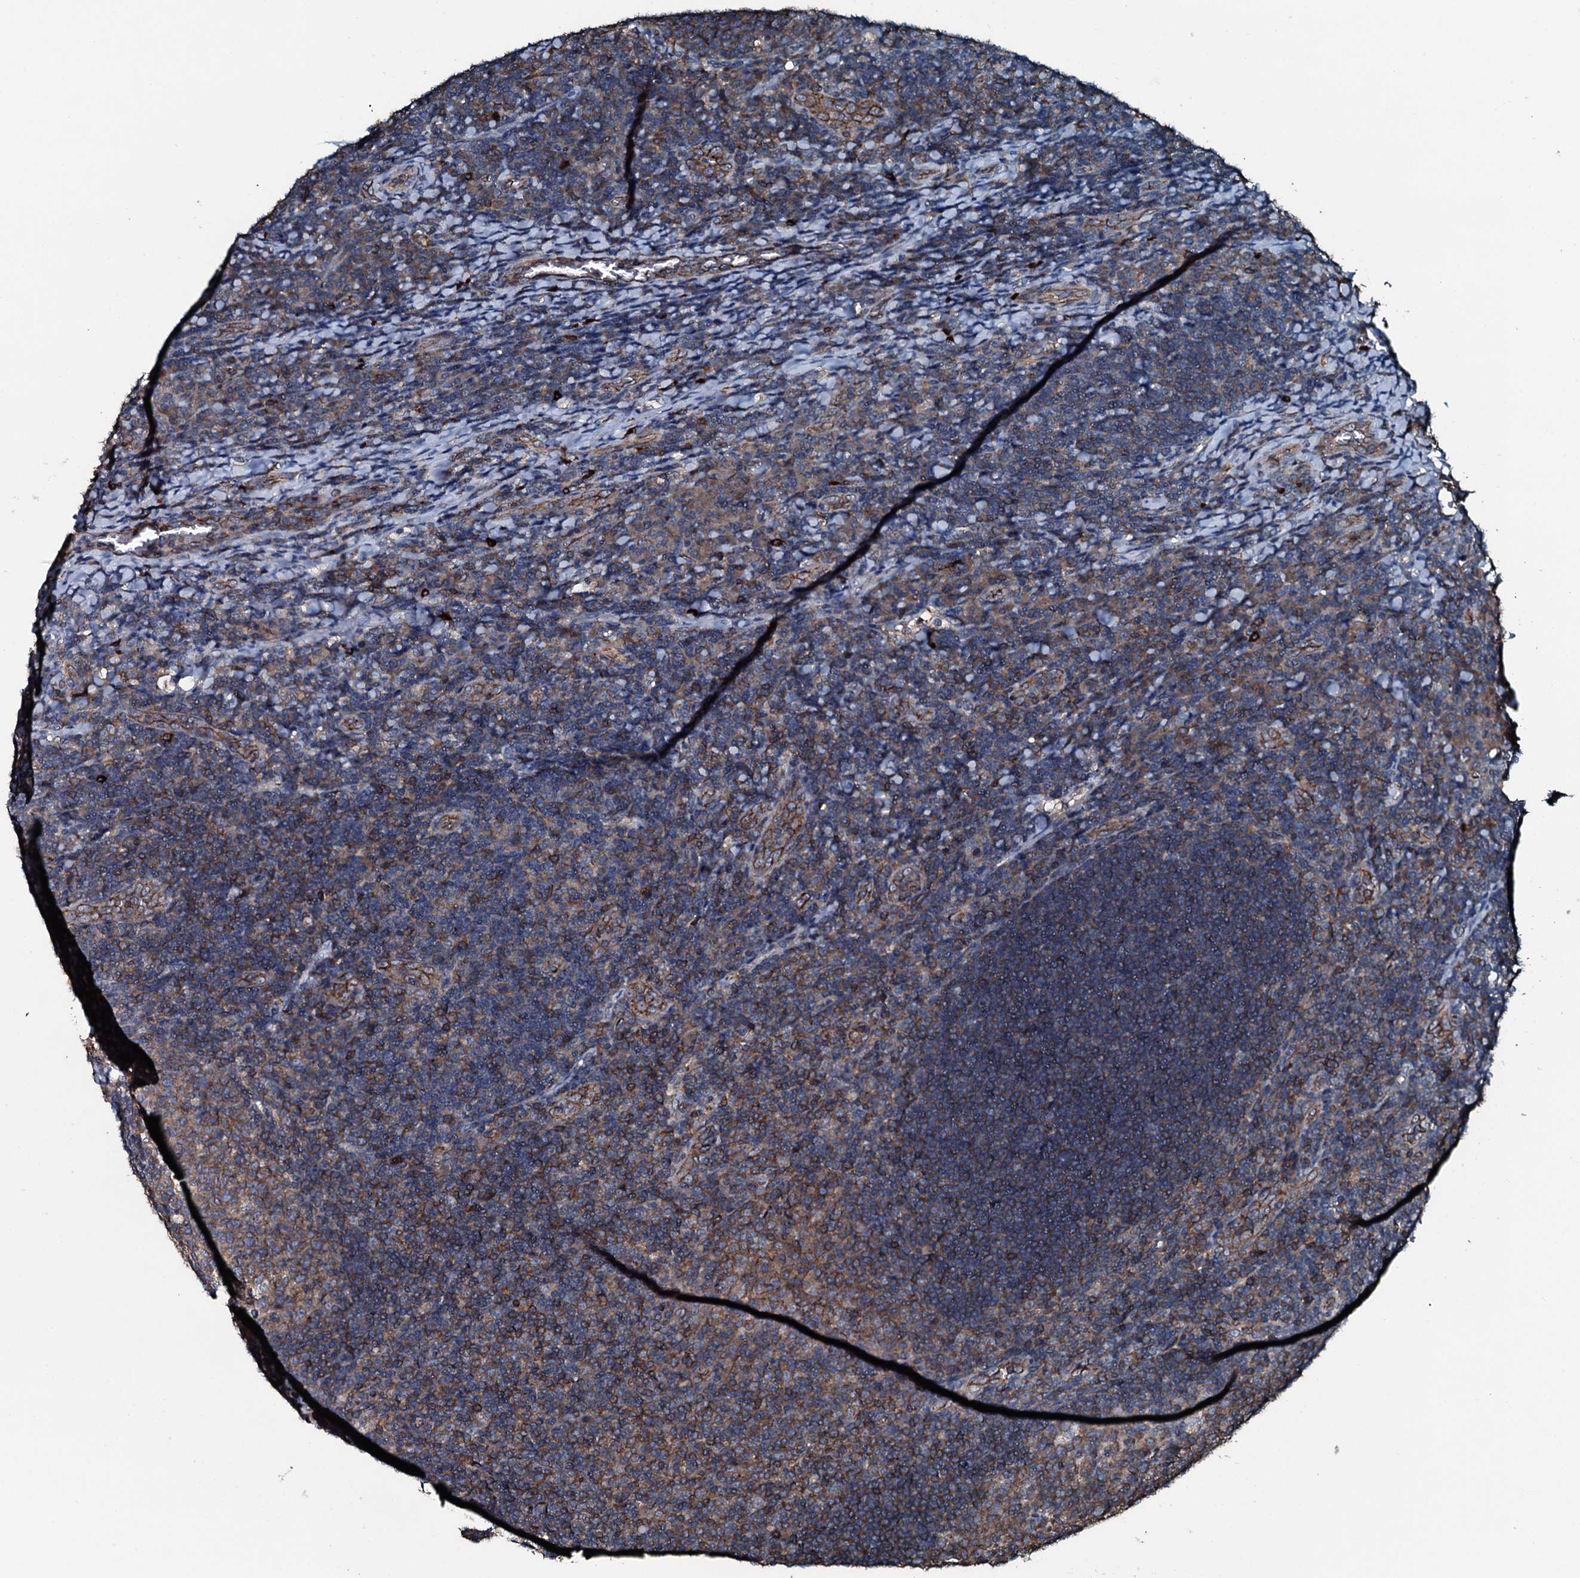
{"staining": {"intensity": "moderate", "quantity": "25%-75%", "location": "cytoplasmic/membranous"}, "tissue": "tonsil", "cell_type": "Germinal center cells", "image_type": "normal", "snomed": [{"axis": "morphology", "description": "Normal tissue, NOS"}, {"axis": "topography", "description": "Tonsil"}], "caption": "Immunohistochemical staining of normal human tonsil shows medium levels of moderate cytoplasmic/membranous staining in approximately 25%-75% of germinal center cells.", "gene": "SLC25A38", "patient": {"sex": "male", "age": 17}}